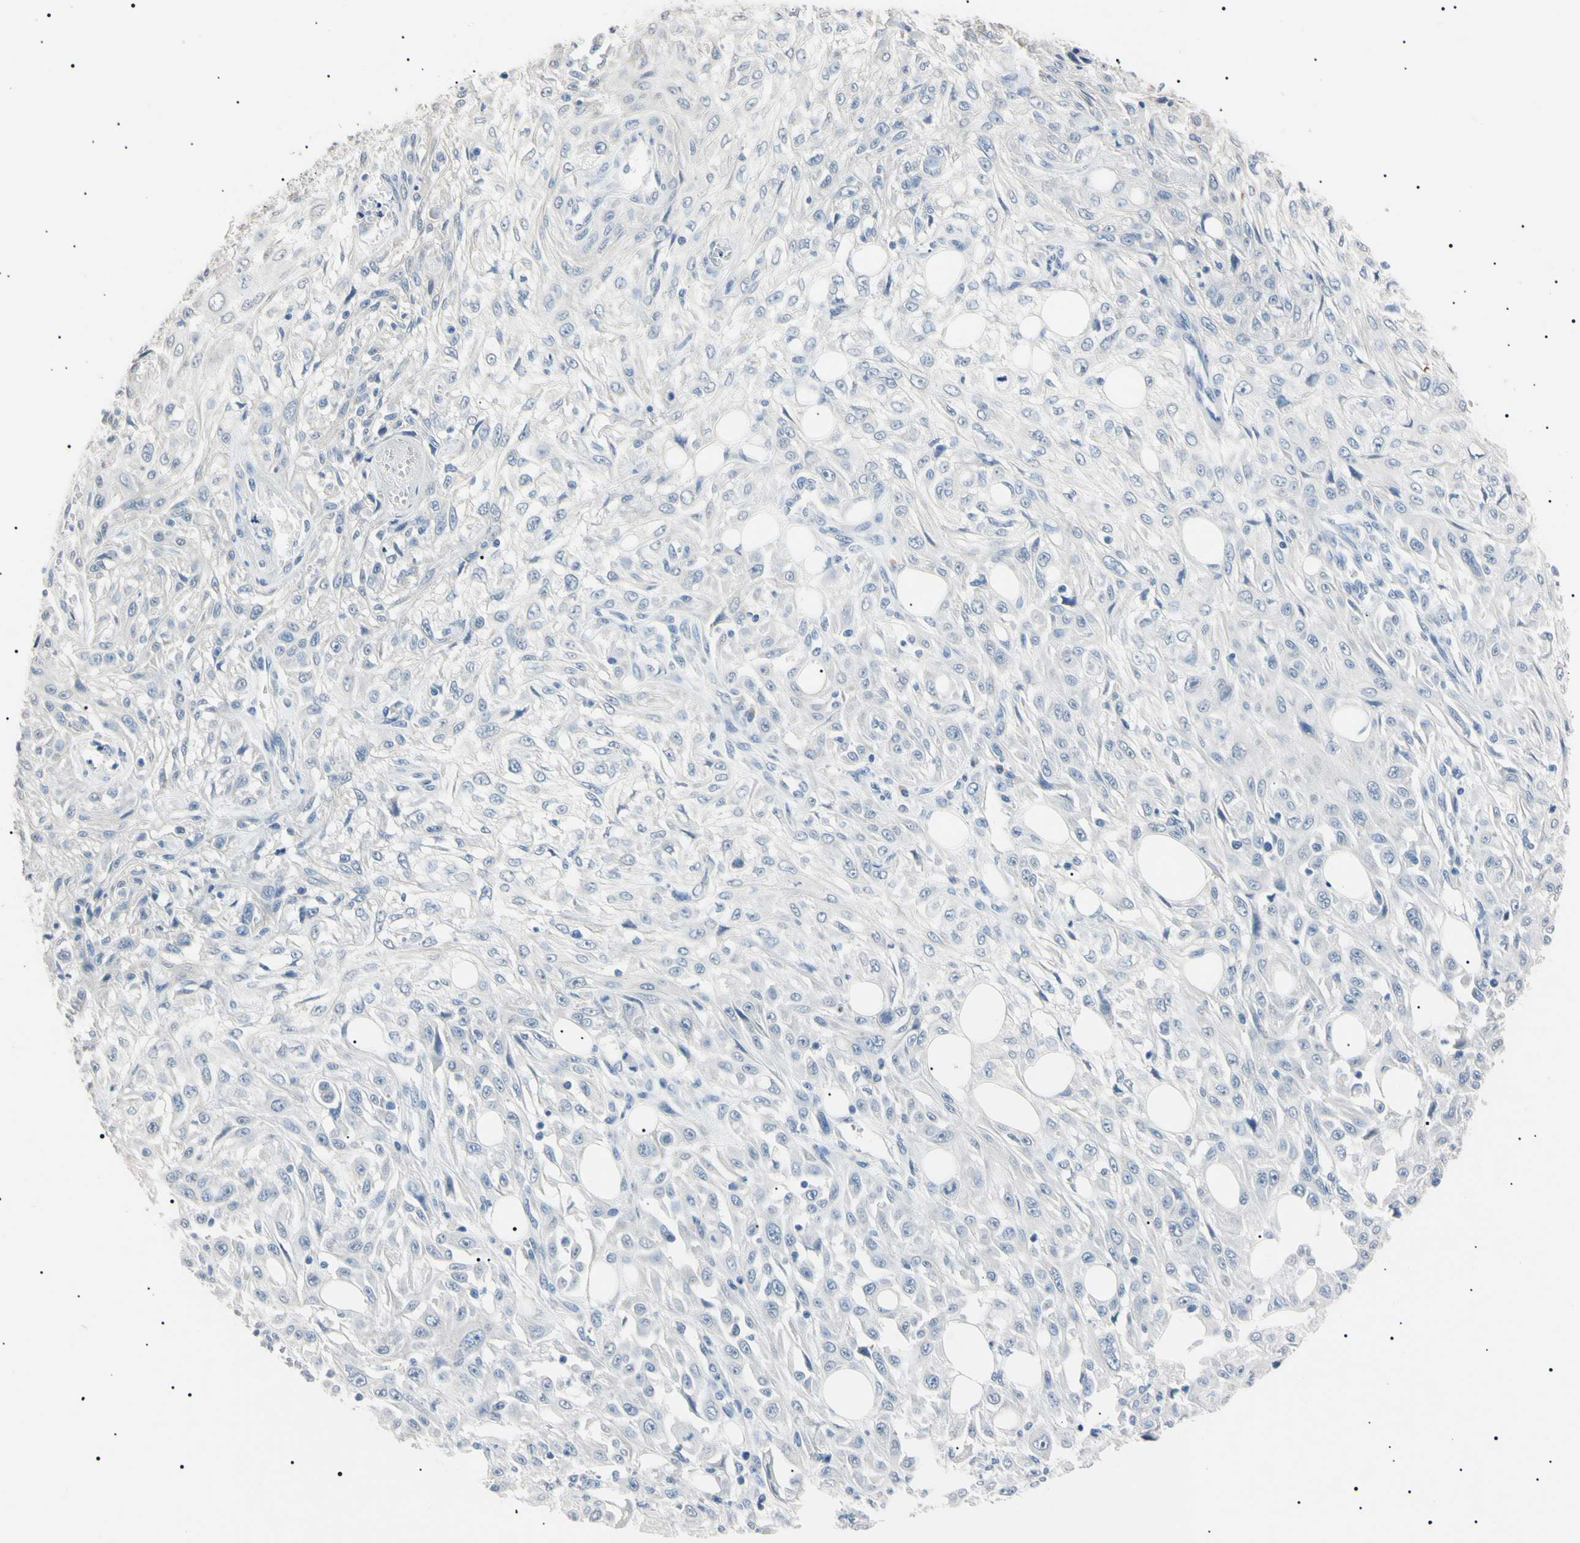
{"staining": {"intensity": "negative", "quantity": "none", "location": "none"}, "tissue": "skin cancer", "cell_type": "Tumor cells", "image_type": "cancer", "snomed": [{"axis": "morphology", "description": "Squamous cell carcinoma, NOS"}, {"axis": "morphology", "description": "Squamous cell carcinoma, metastatic, NOS"}, {"axis": "topography", "description": "Skin"}, {"axis": "topography", "description": "Lymph node"}], "caption": "DAB (3,3'-diaminobenzidine) immunohistochemical staining of skin cancer (squamous cell carcinoma) reveals no significant positivity in tumor cells.", "gene": "CGB3", "patient": {"sex": "male", "age": 75}}